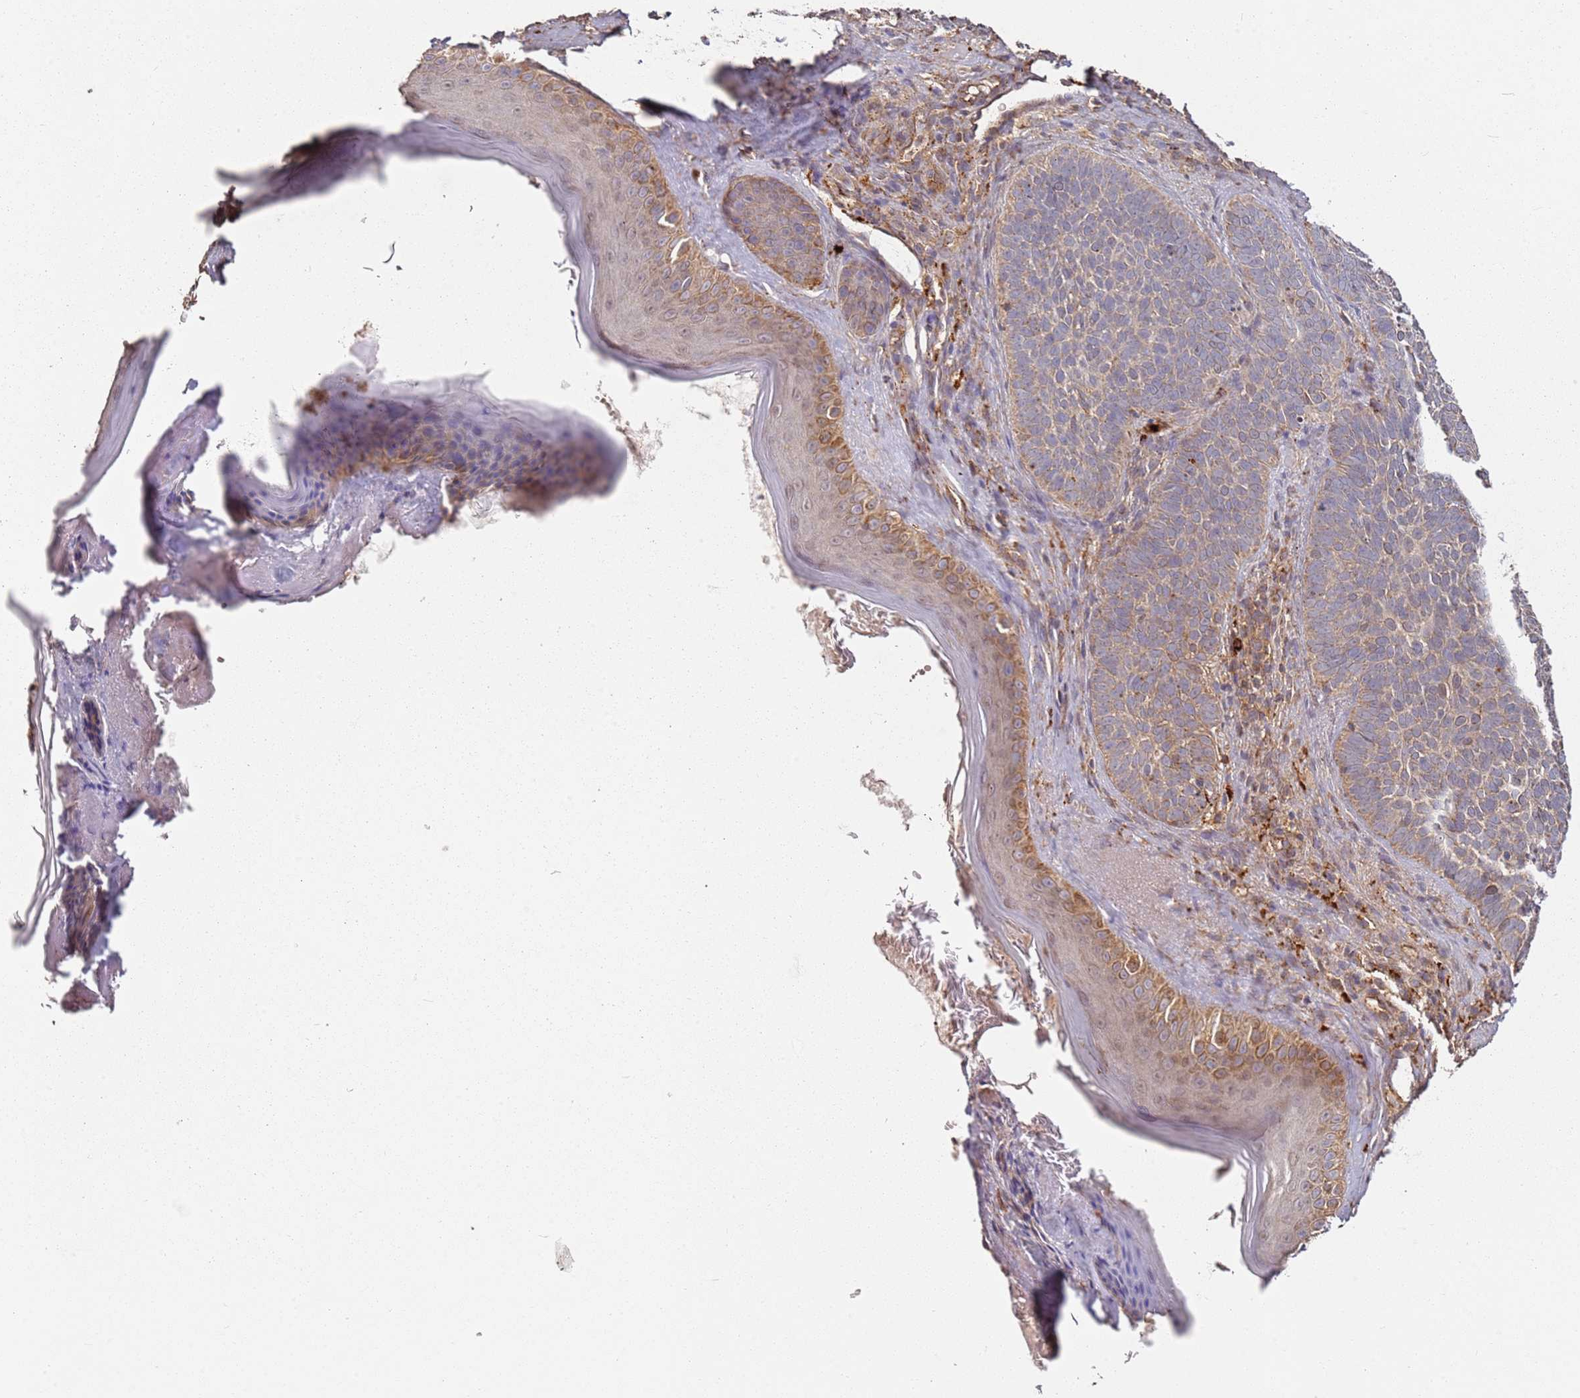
{"staining": {"intensity": "moderate", "quantity": "25%-75%", "location": "cytoplasmic/membranous"}, "tissue": "skin cancer", "cell_type": "Tumor cells", "image_type": "cancer", "snomed": [{"axis": "morphology", "description": "Basal cell carcinoma"}, {"axis": "topography", "description": "Skin"}], "caption": "A medium amount of moderate cytoplasmic/membranous expression is seen in about 25%-75% of tumor cells in skin cancer (basal cell carcinoma) tissue.", "gene": "SCGB2B2", "patient": {"sex": "male", "age": 85}}